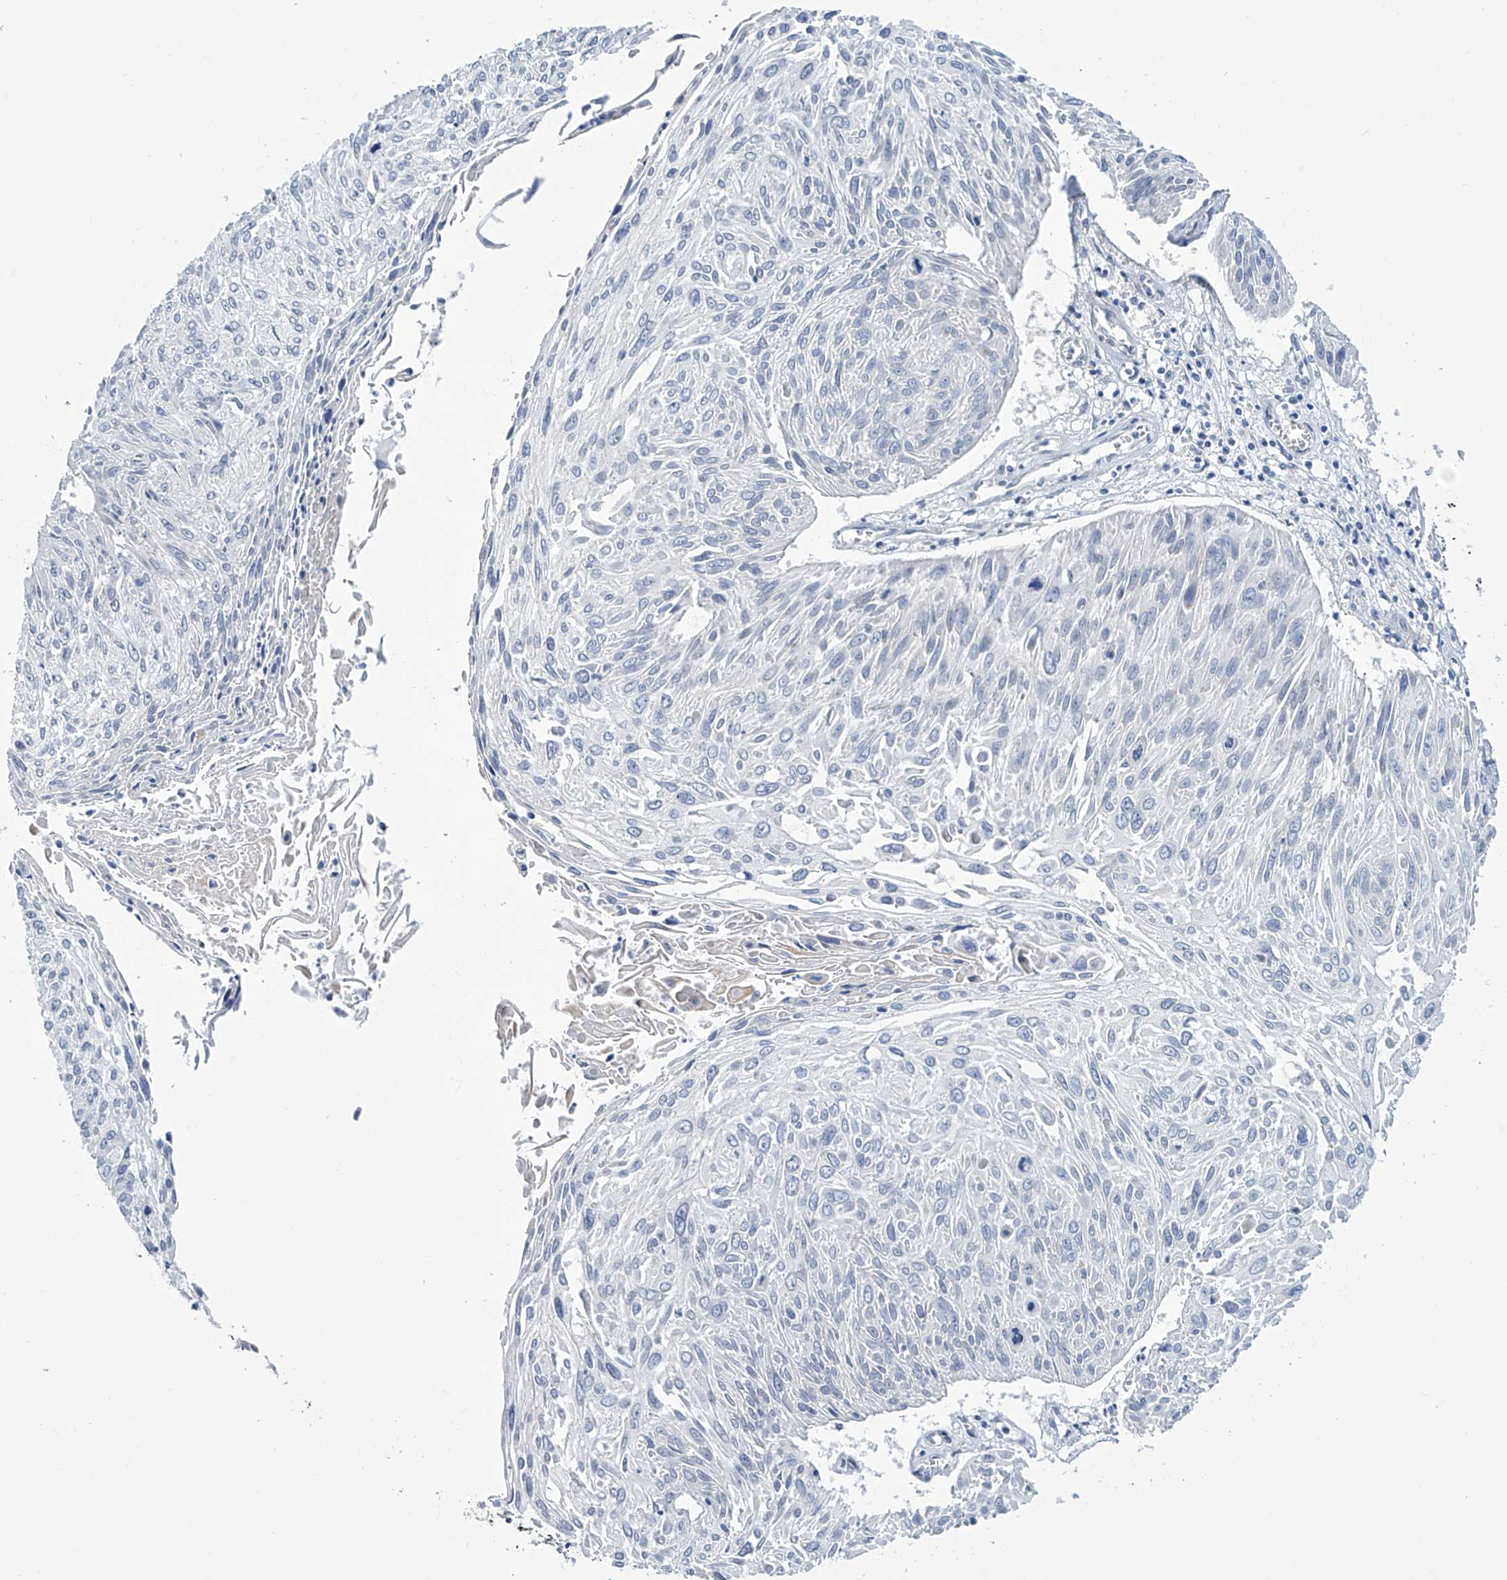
{"staining": {"intensity": "negative", "quantity": "none", "location": "none"}, "tissue": "cervical cancer", "cell_type": "Tumor cells", "image_type": "cancer", "snomed": [{"axis": "morphology", "description": "Squamous cell carcinoma, NOS"}, {"axis": "topography", "description": "Cervix"}], "caption": "An IHC histopathology image of cervical squamous cell carcinoma is shown. There is no staining in tumor cells of cervical squamous cell carcinoma.", "gene": "TRIM60", "patient": {"sex": "female", "age": 51}}